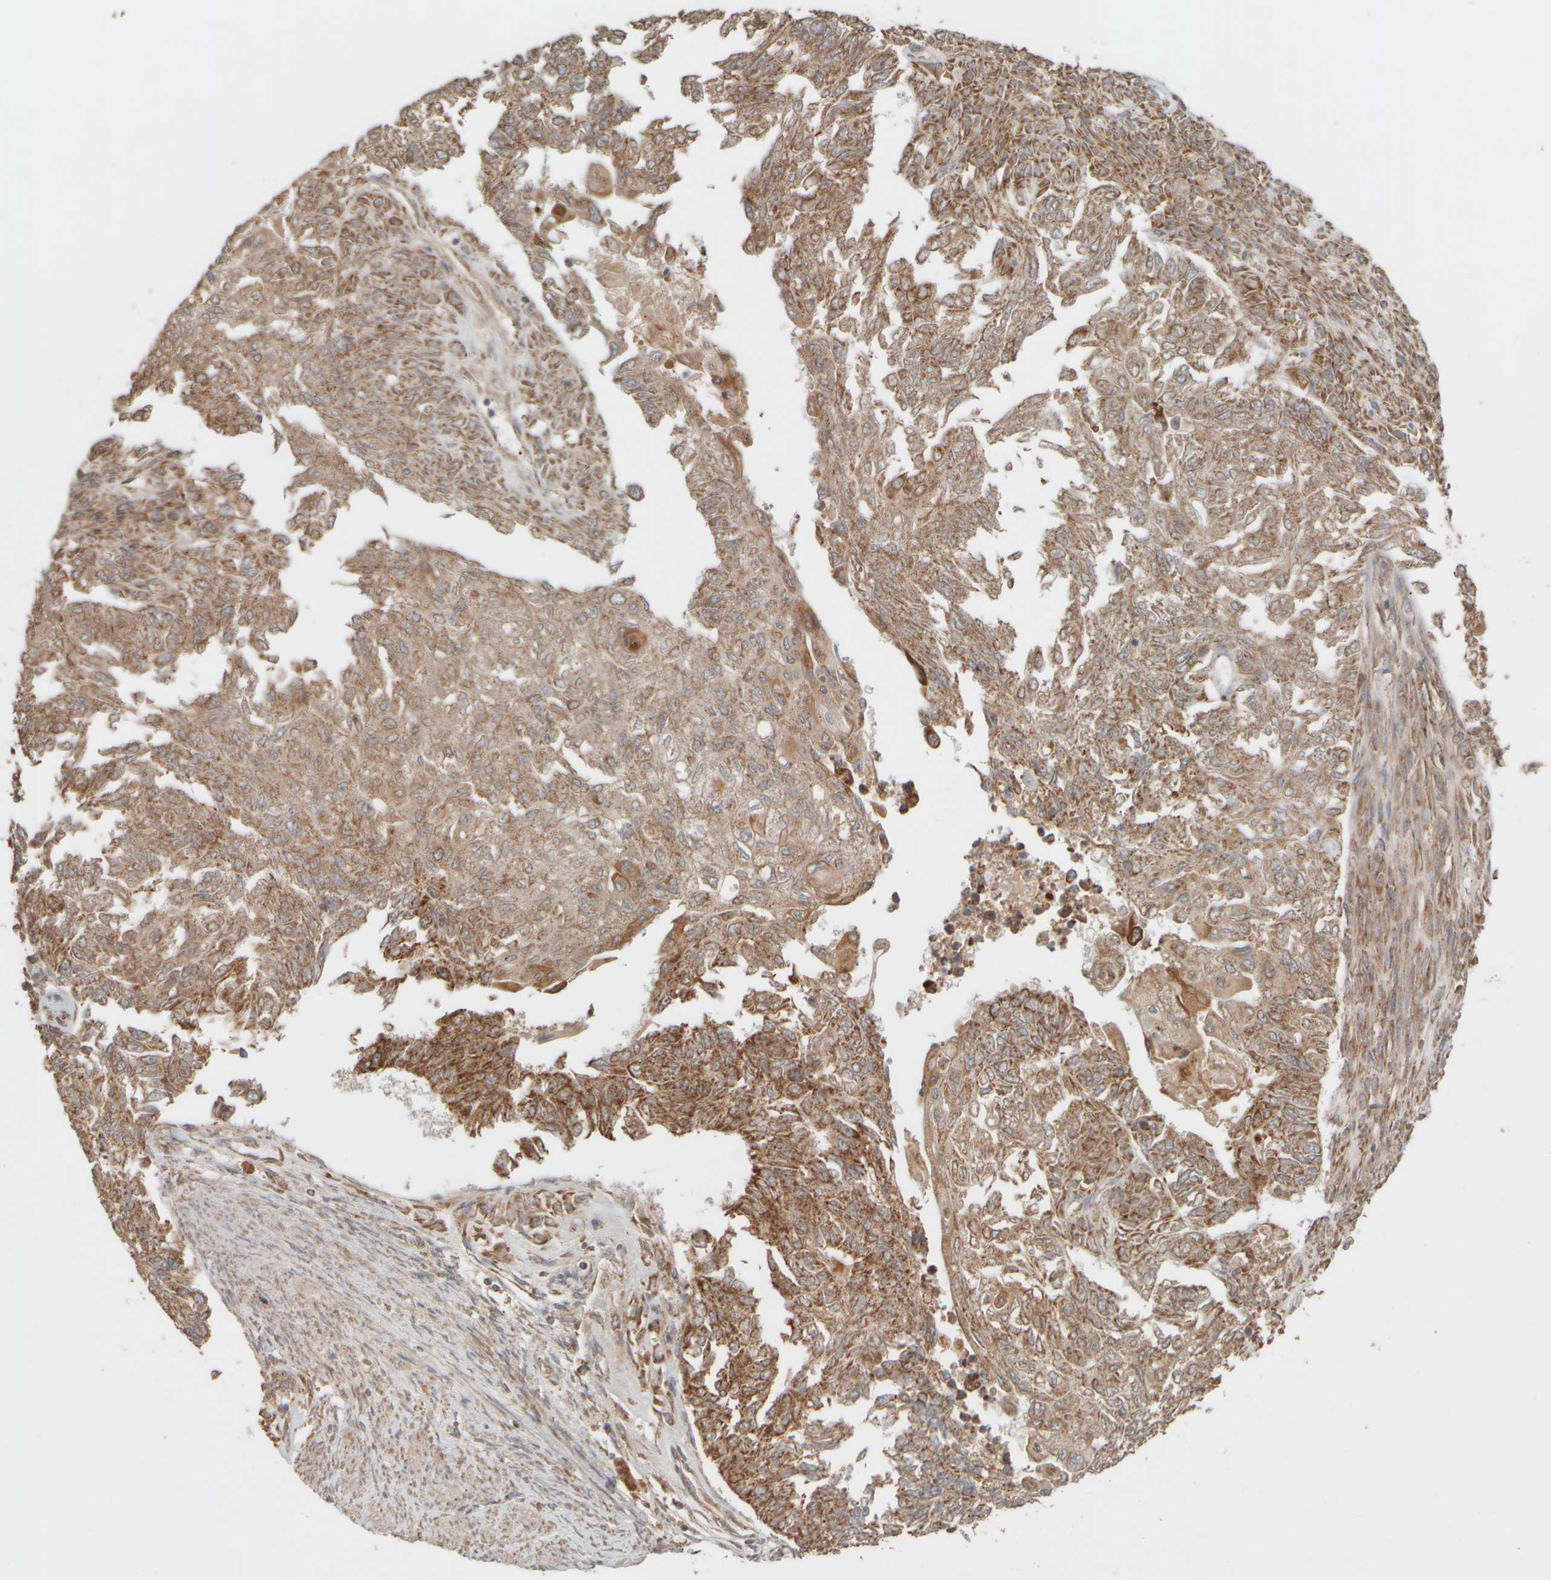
{"staining": {"intensity": "moderate", "quantity": ">75%", "location": "cytoplasmic/membranous"}, "tissue": "endometrial cancer", "cell_type": "Tumor cells", "image_type": "cancer", "snomed": [{"axis": "morphology", "description": "Adenocarcinoma, NOS"}, {"axis": "topography", "description": "Endometrium"}], "caption": "Endometrial cancer (adenocarcinoma) tissue exhibits moderate cytoplasmic/membranous expression in about >75% of tumor cells", "gene": "EIF2B3", "patient": {"sex": "female", "age": 32}}